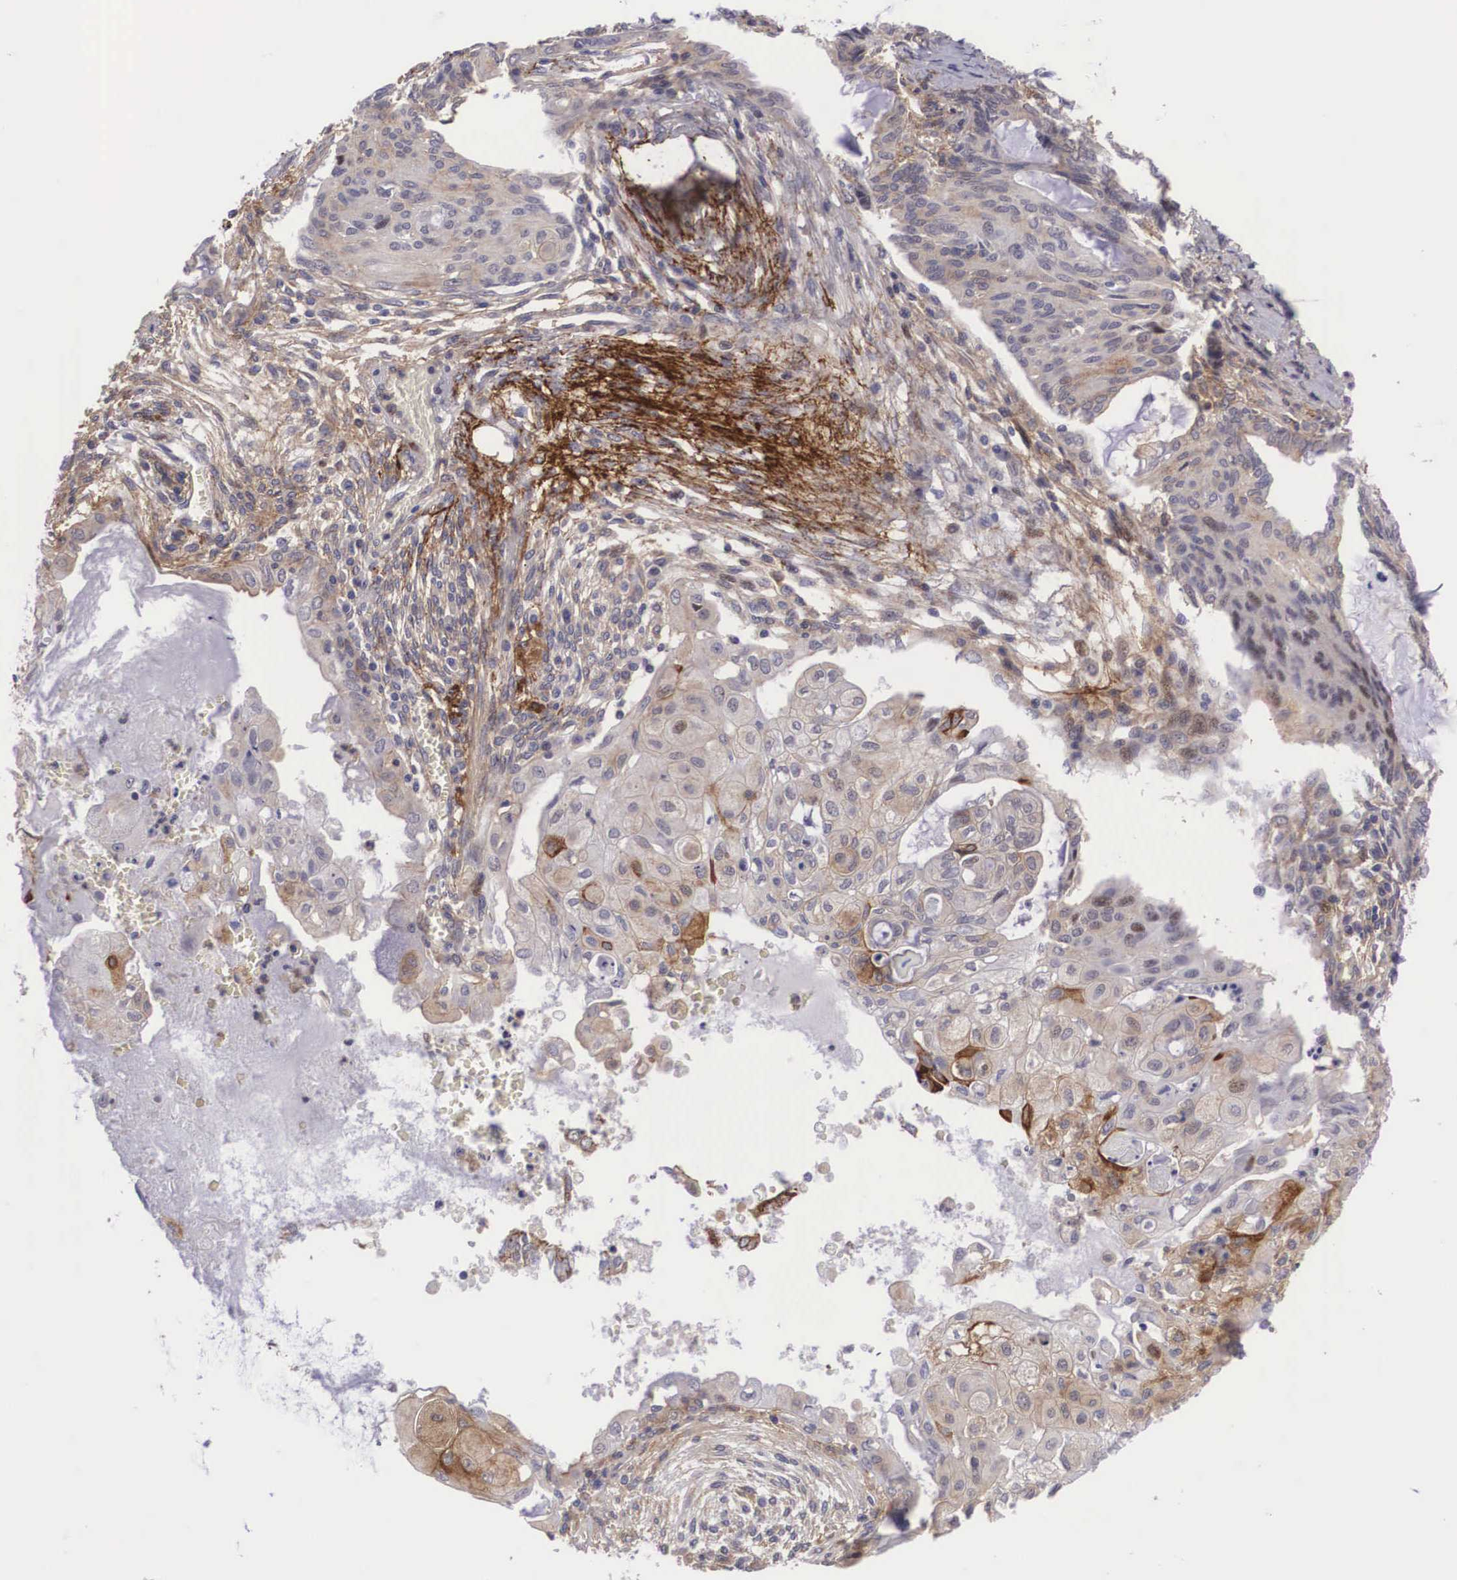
{"staining": {"intensity": "weak", "quantity": "25%-75%", "location": "cytoplasmic/membranous"}, "tissue": "endometrial cancer", "cell_type": "Tumor cells", "image_type": "cancer", "snomed": [{"axis": "morphology", "description": "Adenocarcinoma, NOS"}, {"axis": "topography", "description": "Endometrium"}], "caption": "High-magnification brightfield microscopy of endometrial adenocarcinoma stained with DAB (3,3'-diaminobenzidine) (brown) and counterstained with hematoxylin (blue). tumor cells exhibit weak cytoplasmic/membranous positivity is identified in approximately25%-75% of cells.", "gene": "EMID1", "patient": {"sex": "female", "age": 79}}